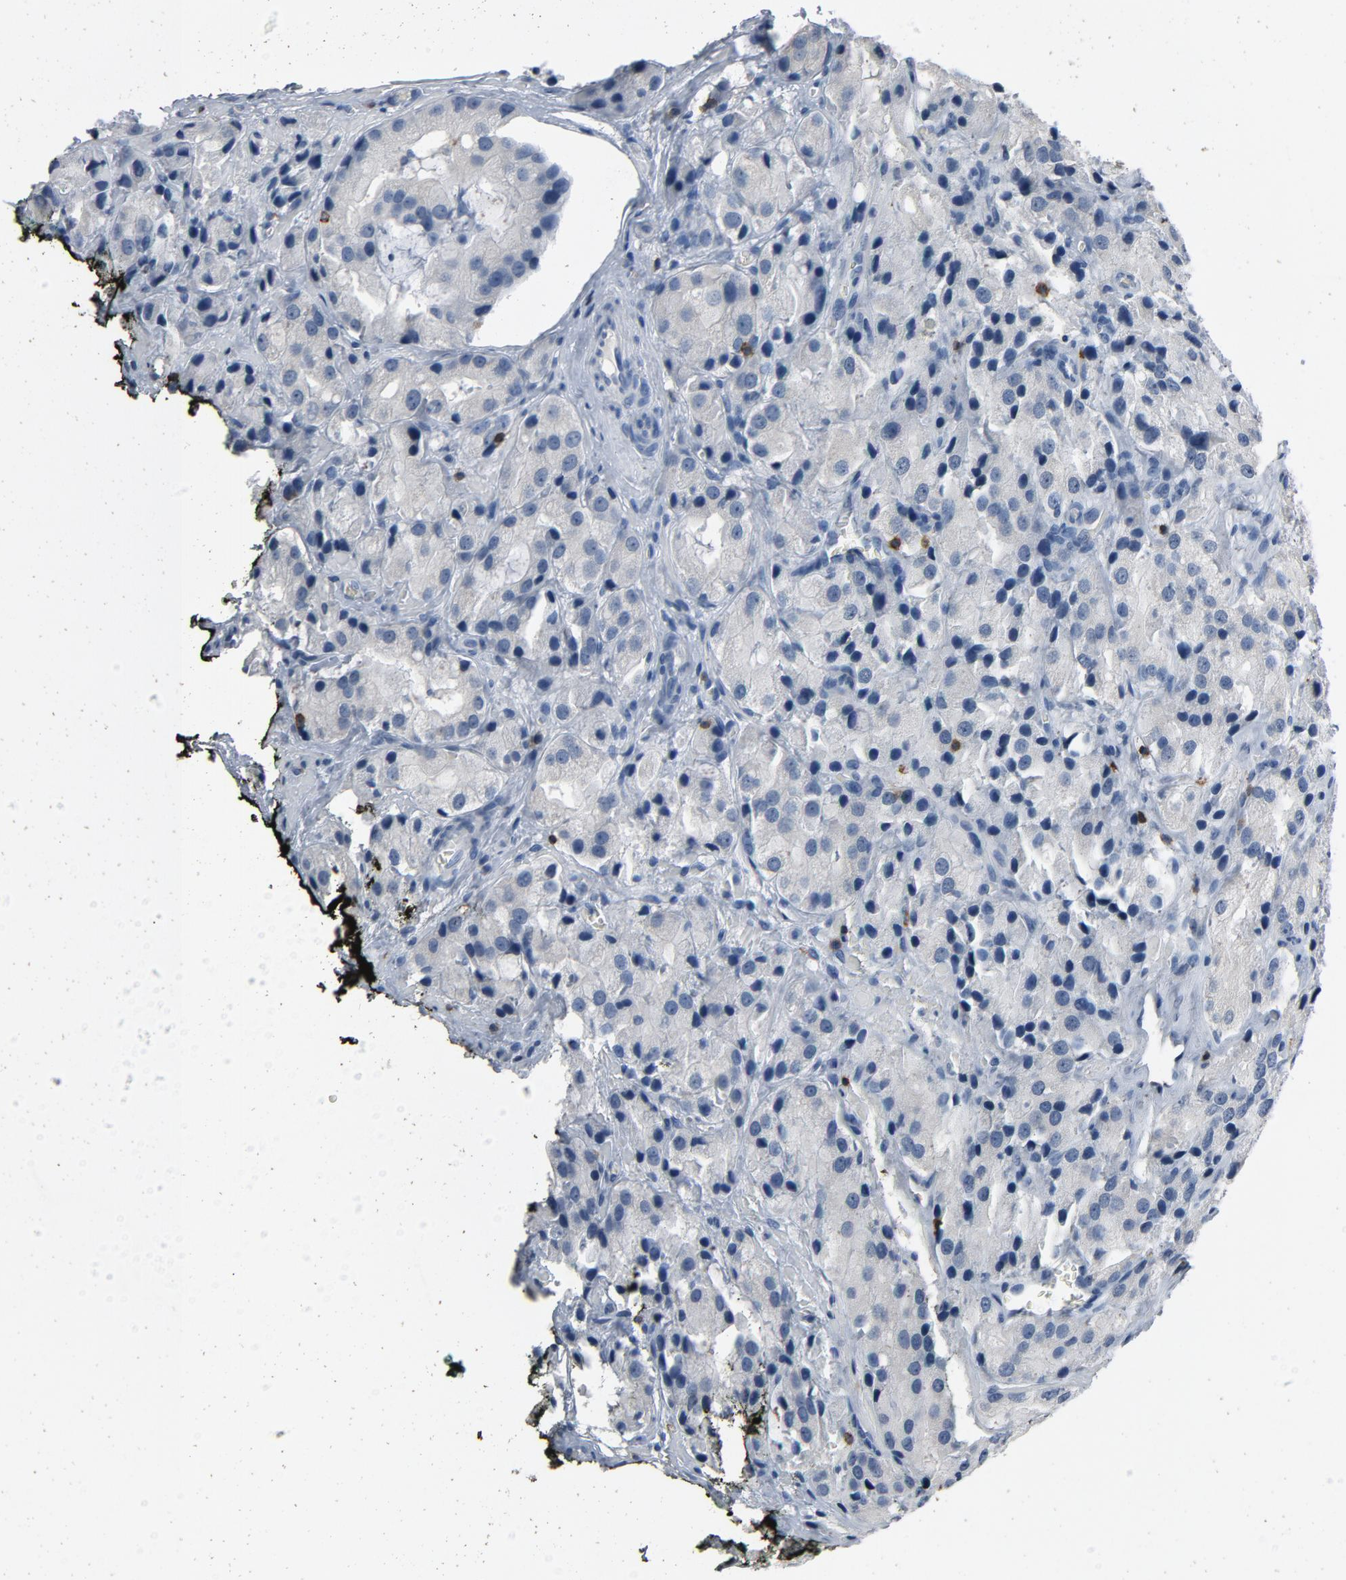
{"staining": {"intensity": "negative", "quantity": "none", "location": "none"}, "tissue": "prostate cancer", "cell_type": "Tumor cells", "image_type": "cancer", "snomed": [{"axis": "morphology", "description": "Adenocarcinoma, High grade"}, {"axis": "topography", "description": "Prostate"}], "caption": "The photomicrograph shows no staining of tumor cells in prostate cancer (high-grade adenocarcinoma).", "gene": "LCK", "patient": {"sex": "male", "age": 70}}